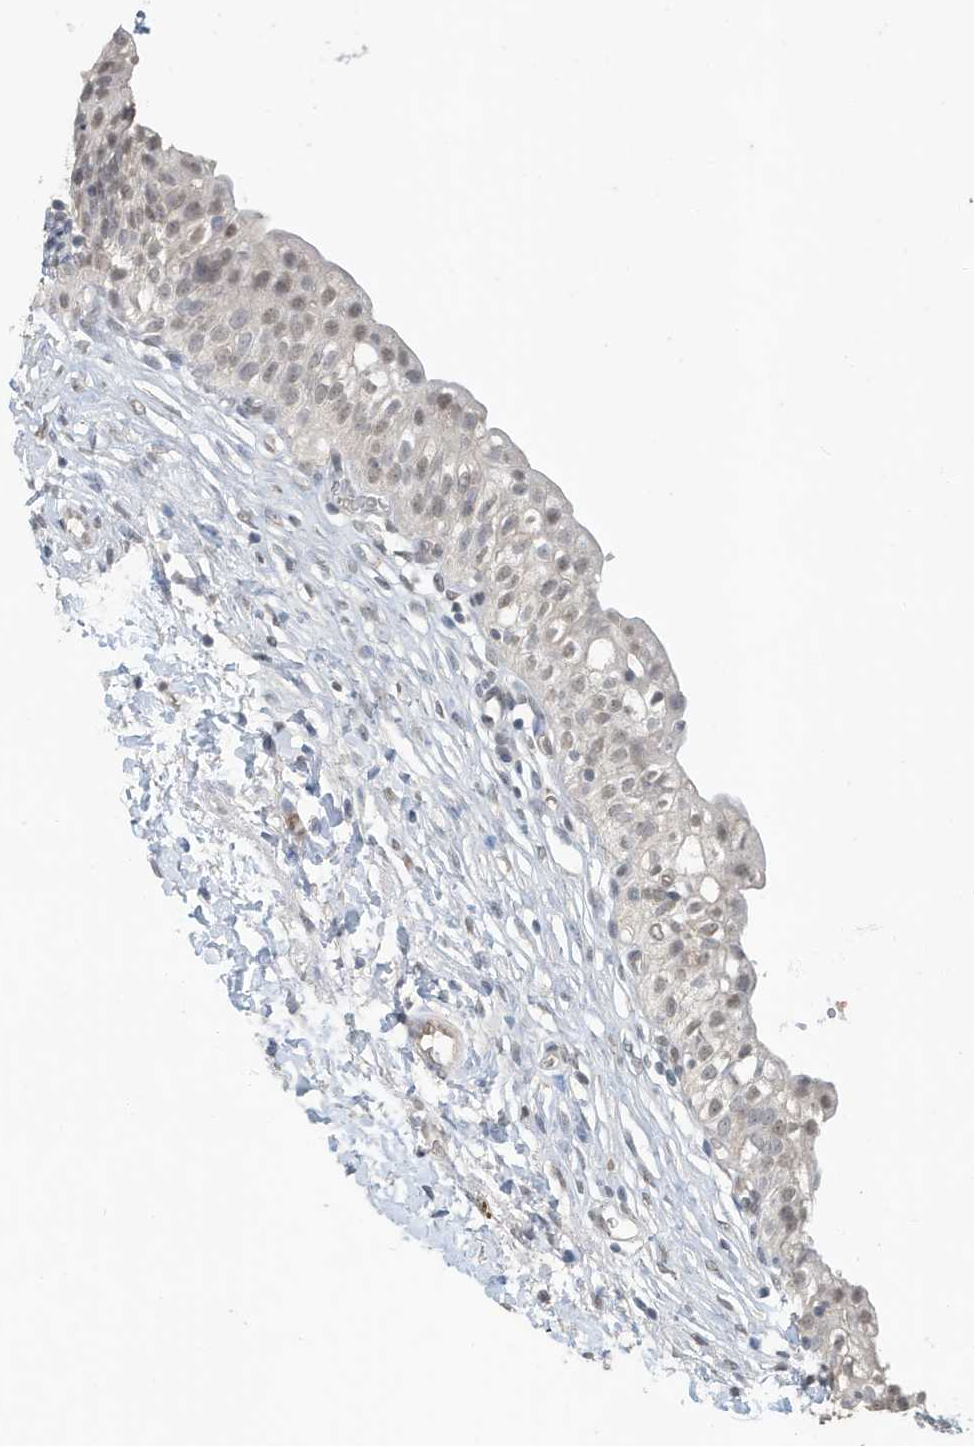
{"staining": {"intensity": "moderate", "quantity": "25%-75%", "location": "nuclear"}, "tissue": "urinary bladder", "cell_type": "Urothelial cells", "image_type": "normal", "snomed": [{"axis": "morphology", "description": "Normal tissue, NOS"}, {"axis": "topography", "description": "Urinary bladder"}], "caption": "Protein expression analysis of benign urinary bladder reveals moderate nuclear expression in approximately 25%-75% of urothelial cells. (DAB (3,3'-diaminobenzidine) = brown stain, brightfield microscopy at high magnification).", "gene": "DEFA1", "patient": {"sex": "male", "age": 55}}